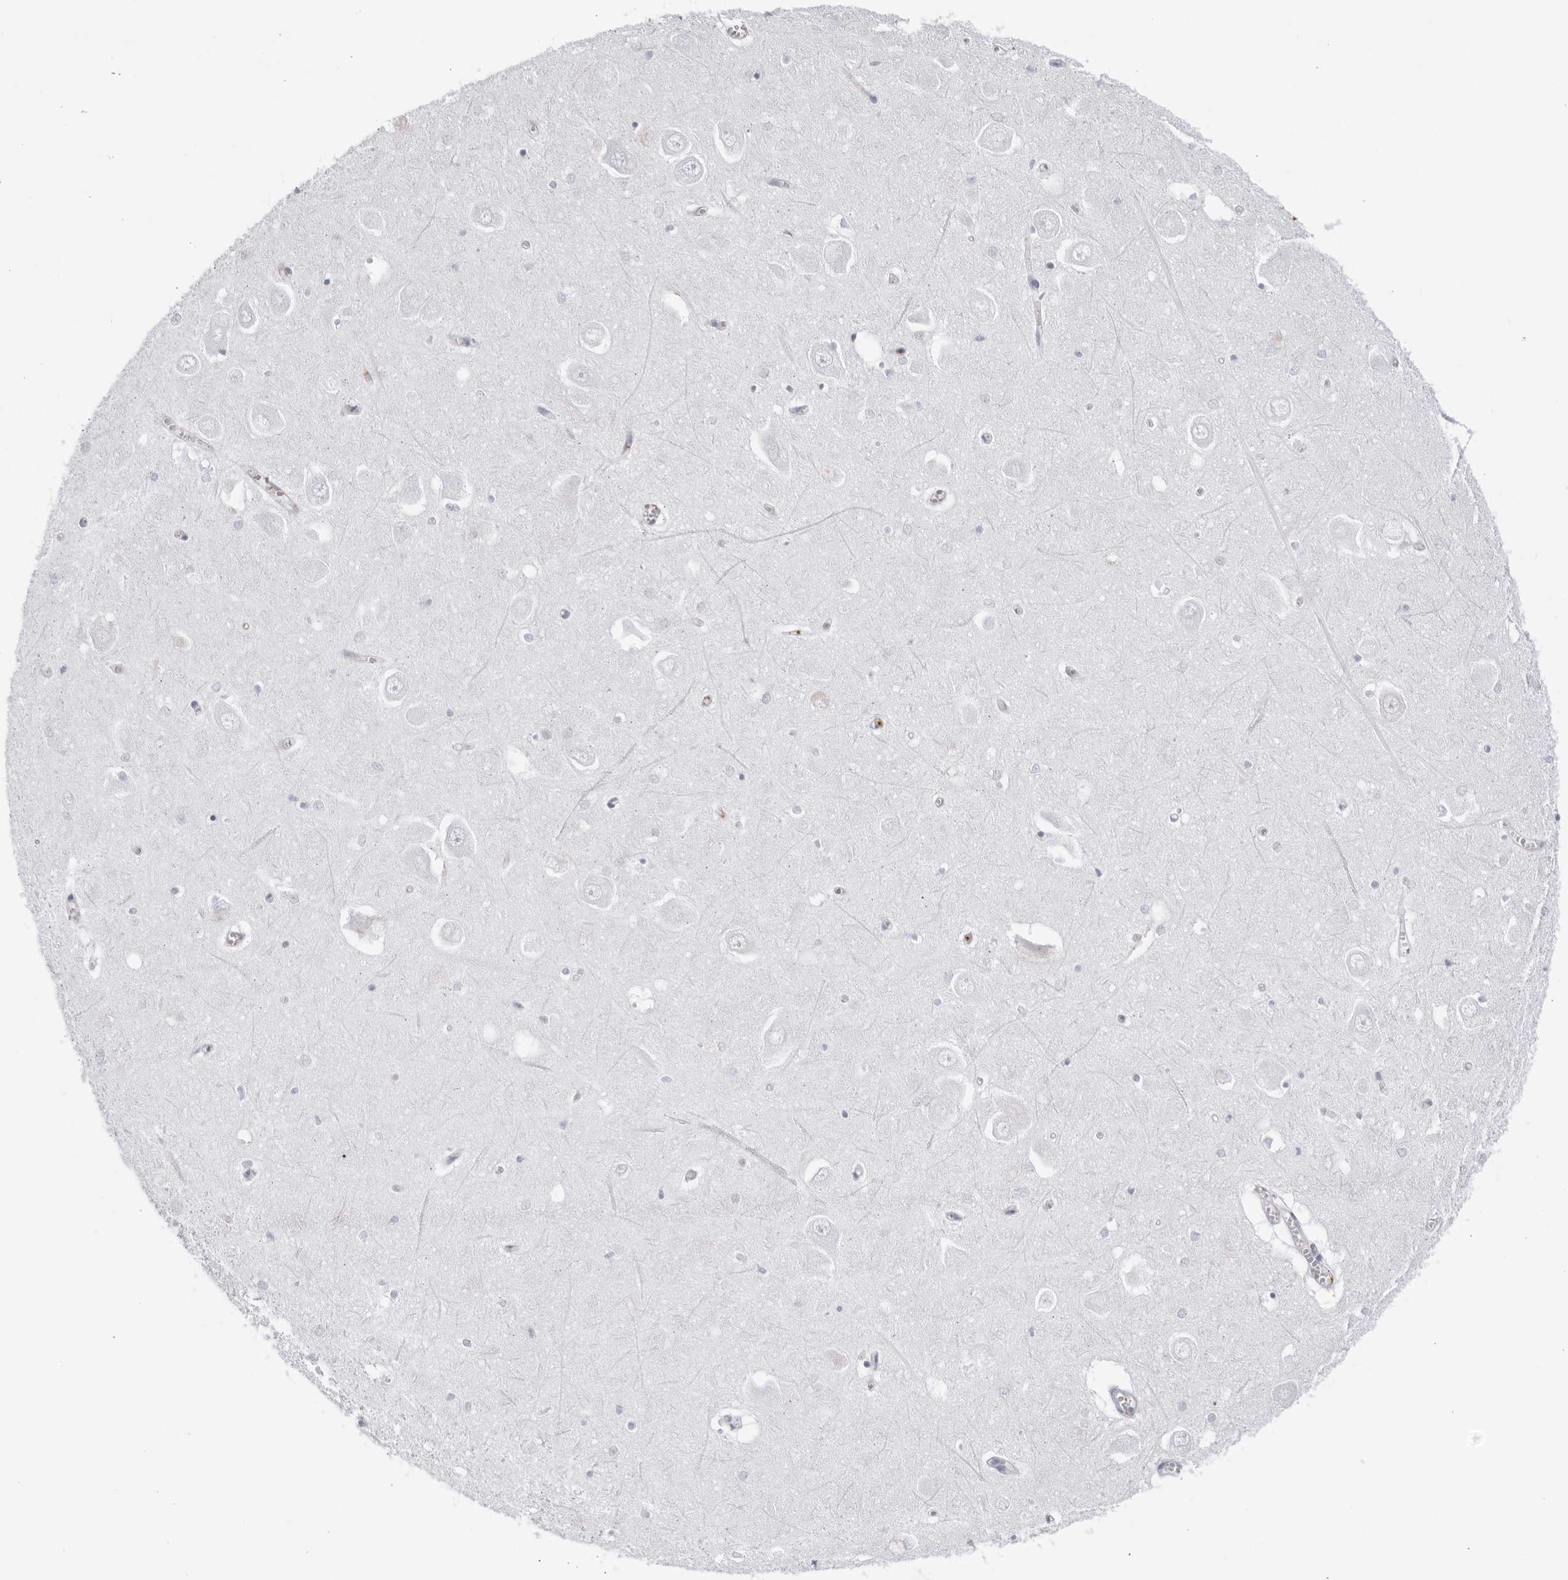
{"staining": {"intensity": "negative", "quantity": "none", "location": "none"}, "tissue": "hippocampus", "cell_type": "Glial cells", "image_type": "normal", "snomed": [{"axis": "morphology", "description": "Normal tissue, NOS"}, {"axis": "topography", "description": "Hippocampus"}], "caption": "The immunohistochemistry micrograph has no significant staining in glial cells of hippocampus.", "gene": "CNBD1", "patient": {"sex": "male", "age": 70}}